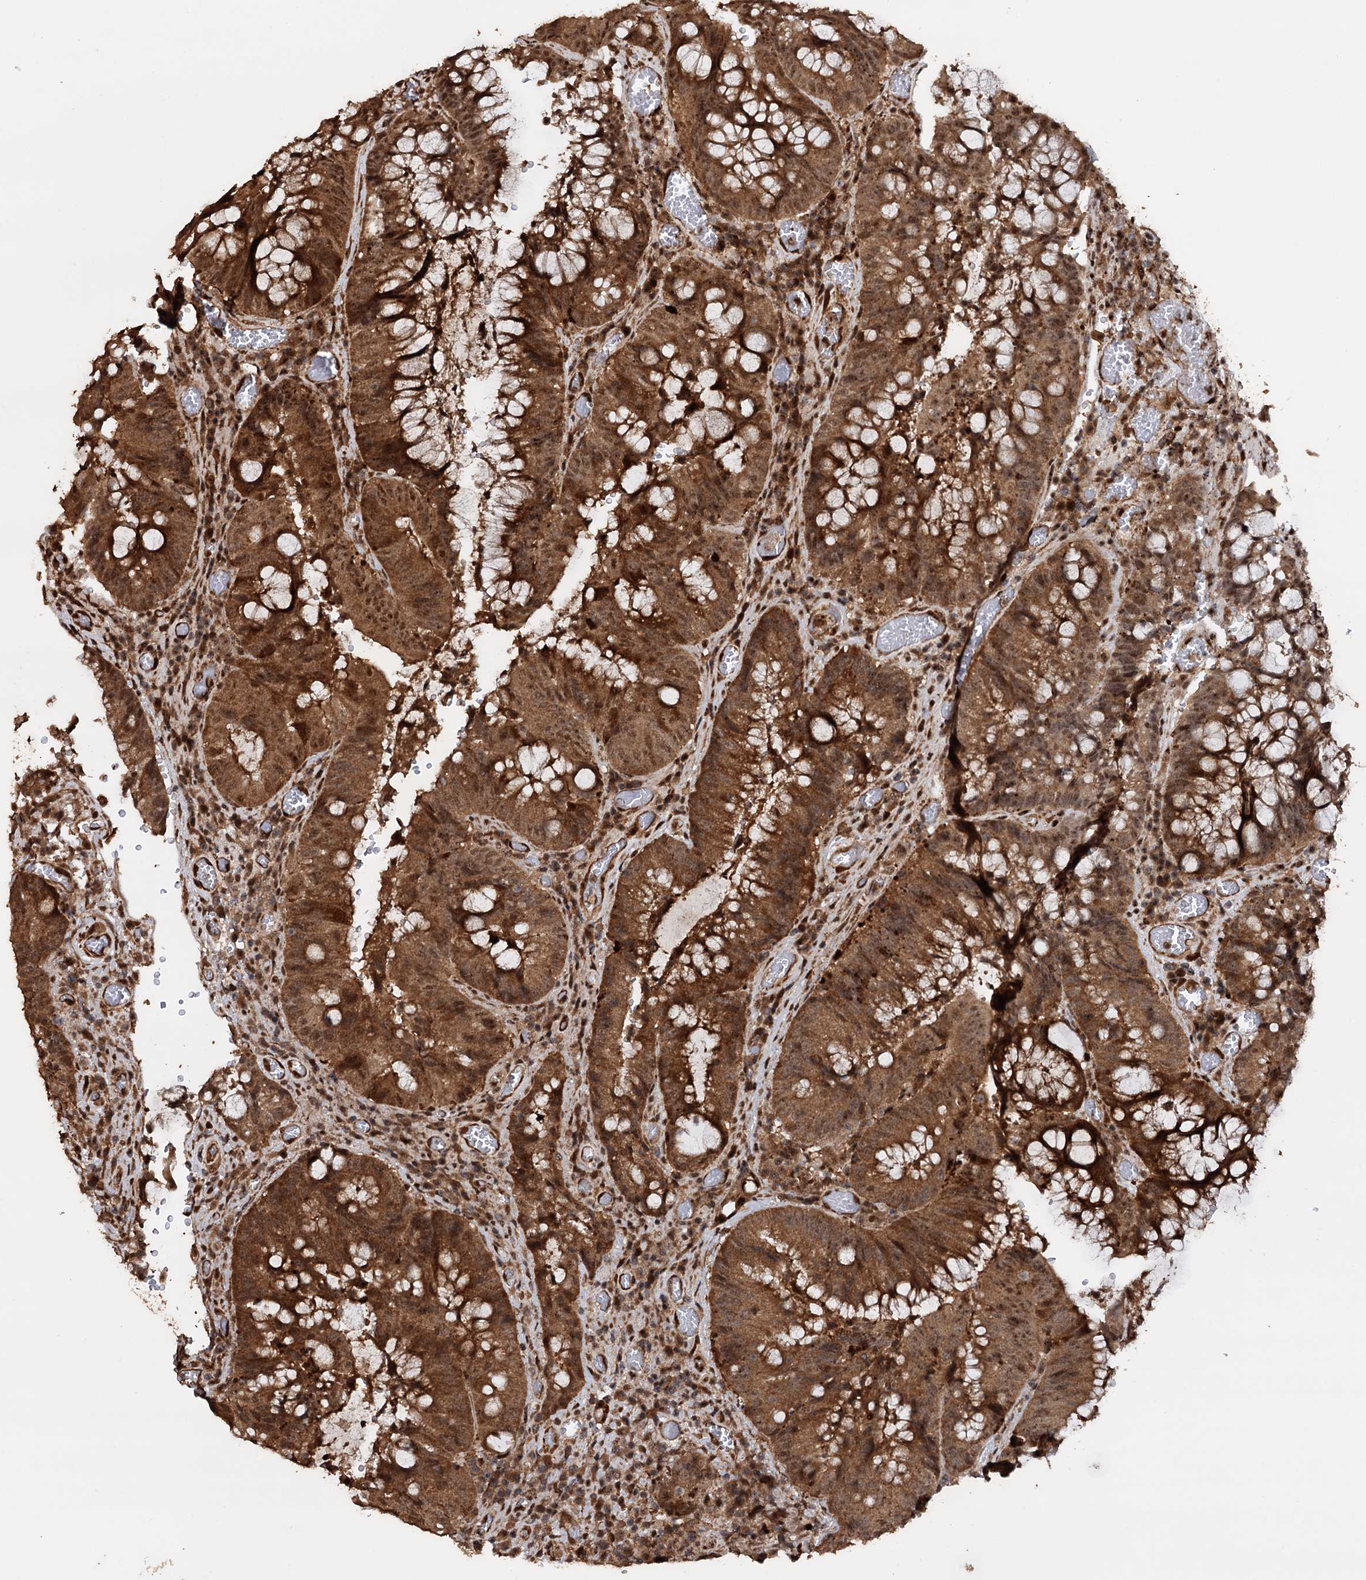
{"staining": {"intensity": "moderate", "quantity": ">75%", "location": "cytoplasmic/membranous,nuclear"}, "tissue": "colorectal cancer", "cell_type": "Tumor cells", "image_type": "cancer", "snomed": [{"axis": "morphology", "description": "Adenocarcinoma, NOS"}, {"axis": "topography", "description": "Rectum"}], "caption": "Immunohistochemical staining of colorectal cancer (adenocarcinoma) displays moderate cytoplasmic/membranous and nuclear protein positivity in about >75% of tumor cells.", "gene": "PIGB", "patient": {"sex": "male", "age": 69}}